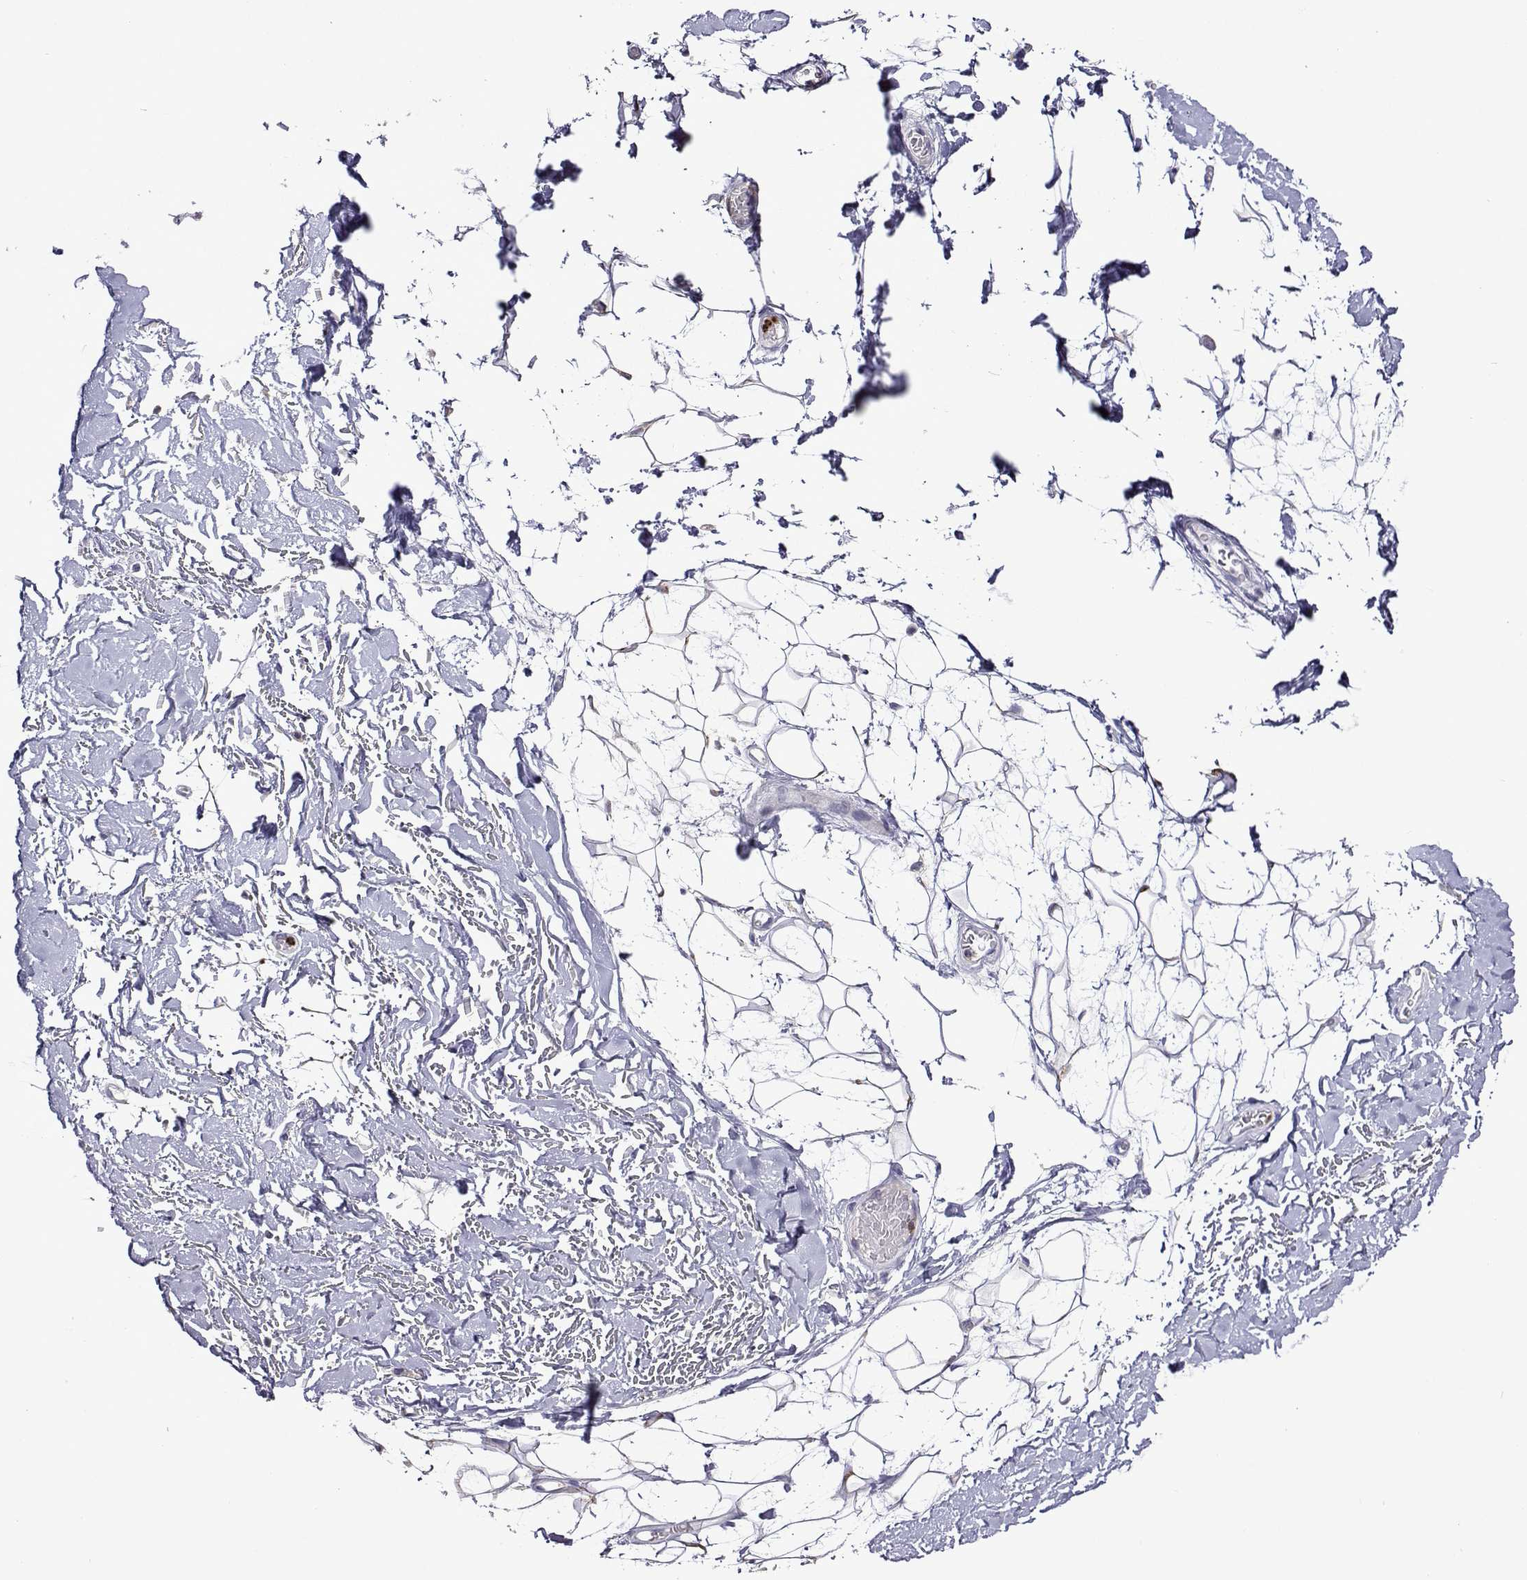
{"staining": {"intensity": "negative", "quantity": "none", "location": "none"}, "tissue": "adipose tissue", "cell_type": "Adipocytes", "image_type": "normal", "snomed": [{"axis": "morphology", "description": "Normal tissue, NOS"}, {"axis": "topography", "description": "Anal"}, {"axis": "topography", "description": "Peripheral nerve tissue"}], "caption": "The histopathology image shows no staining of adipocytes in unremarkable adipose tissue. (DAB immunohistochemistry (IHC) visualized using brightfield microscopy, high magnification).", "gene": "SULT2A1", "patient": {"sex": "male", "age": 78}}